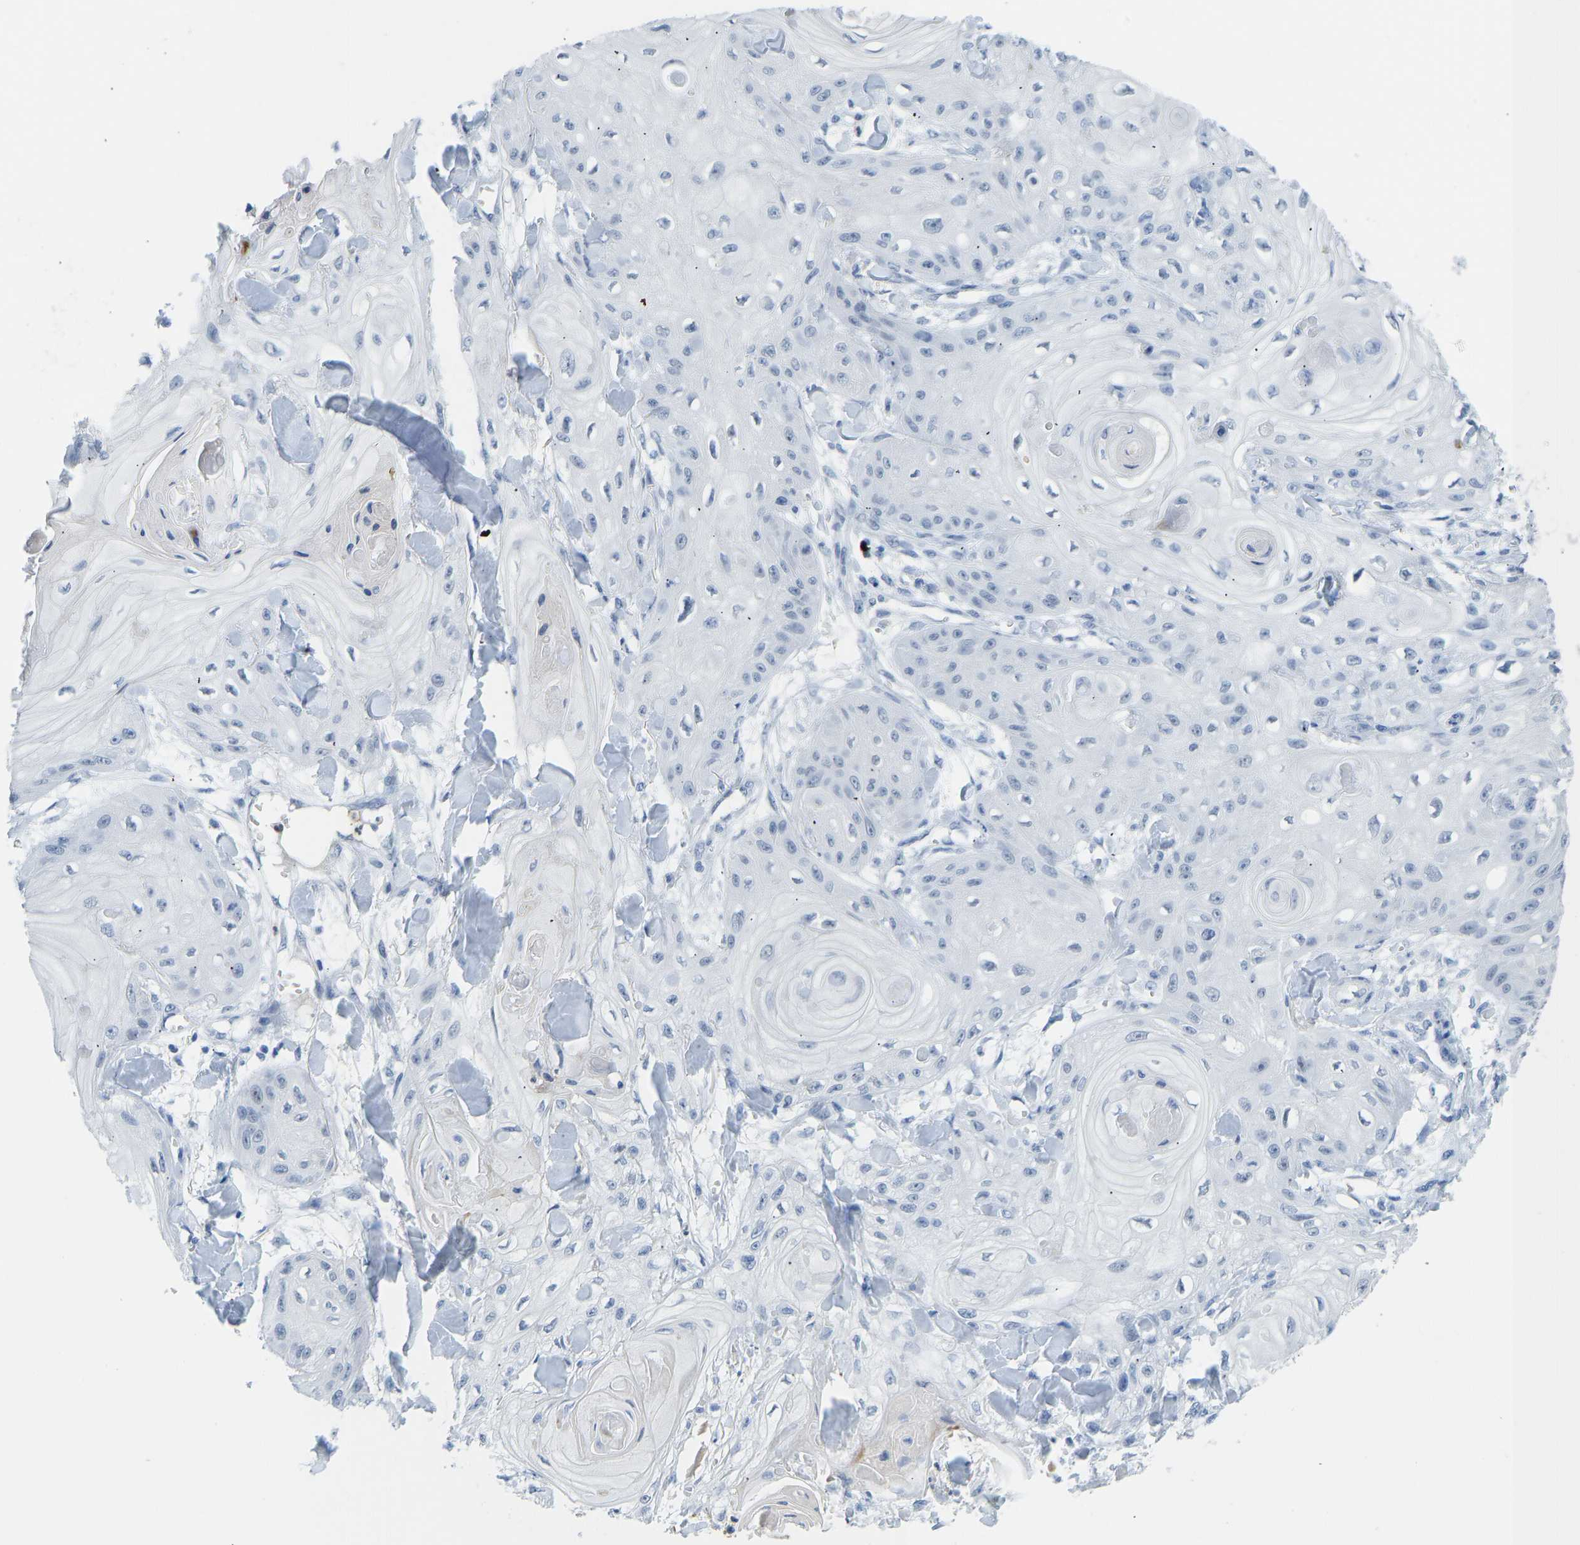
{"staining": {"intensity": "negative", "quantity": "none", "location": "none"}, "tissue": "skin cancer", "cell_type": "Tumor cells", "image_type": "cancer", "snomed": [{"axis": "morphology", "description": "Squamous cell carcinoma, NOS"}, {"axis": "topography", "description": "Skin"}], "caption": "High magnification brightfield microscopy of skin squamous cell carcinoma stained with DAB (brown) and counterstained with hematoxylin (blue): tumor cells show no significant expression. (Immunohistochemistry (ihc), brightfield microscopy, high magnification).", "gene": "TXNDC2", "patient": {"sex": "male", "age": 74}}